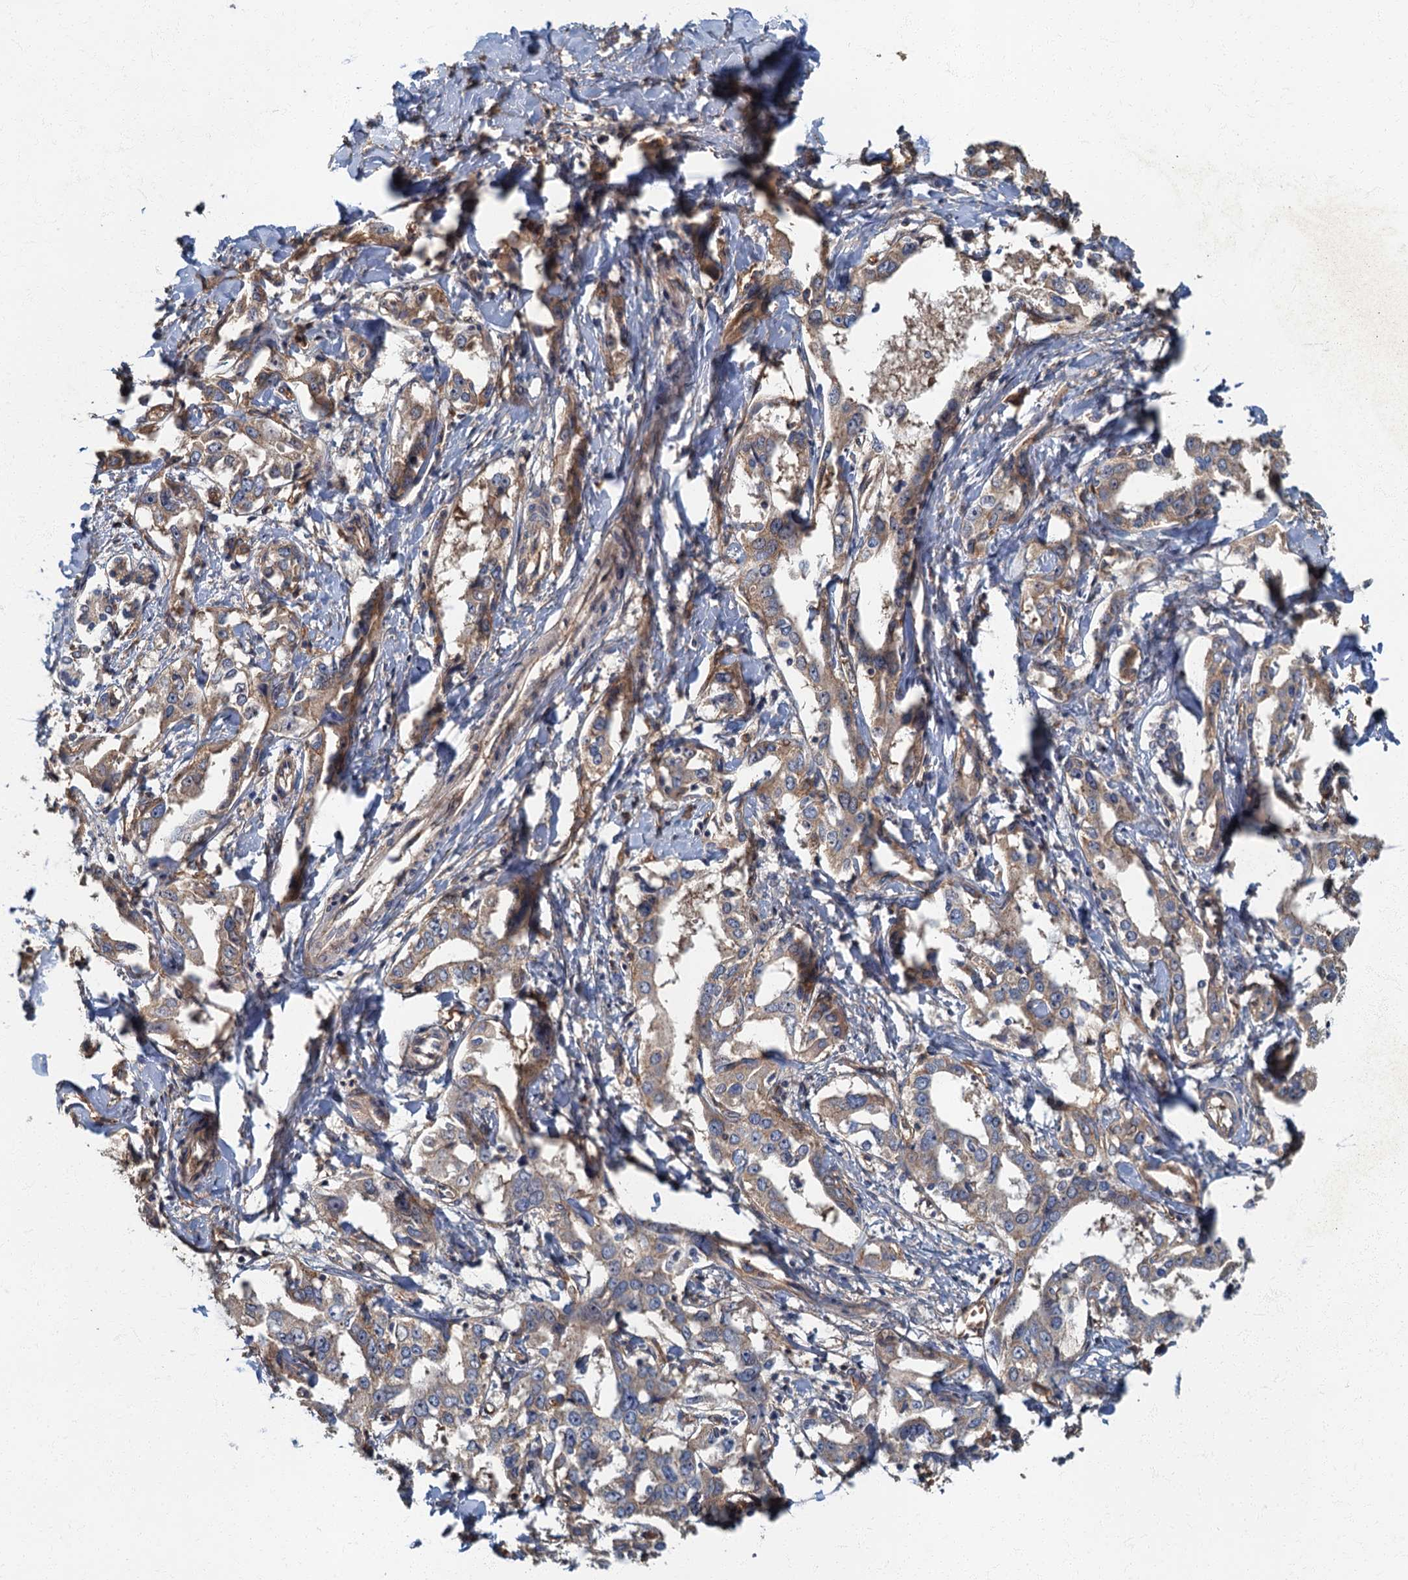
{"staining": {"intensity": "weak", "quantity": ">75%", "location": "cytoplasmic/membranous"}, "tissue": "liver cancer", "cell_type": "Tumor cells", "image_type": "cancer", "snomed": [{"axis": "morphology", "description": "Cholangiocarcinoma"}, {"axis": "topography", "description": "Liver"}], "caption": "Liver cancer (cholangiocarcinoma) stained with a brown dye reveals weak cytoplasmic/membranous positive expression in about >75% of tumor cells.", "gene": "ARL11", "patient": {"sex": "male", "age": 59}}